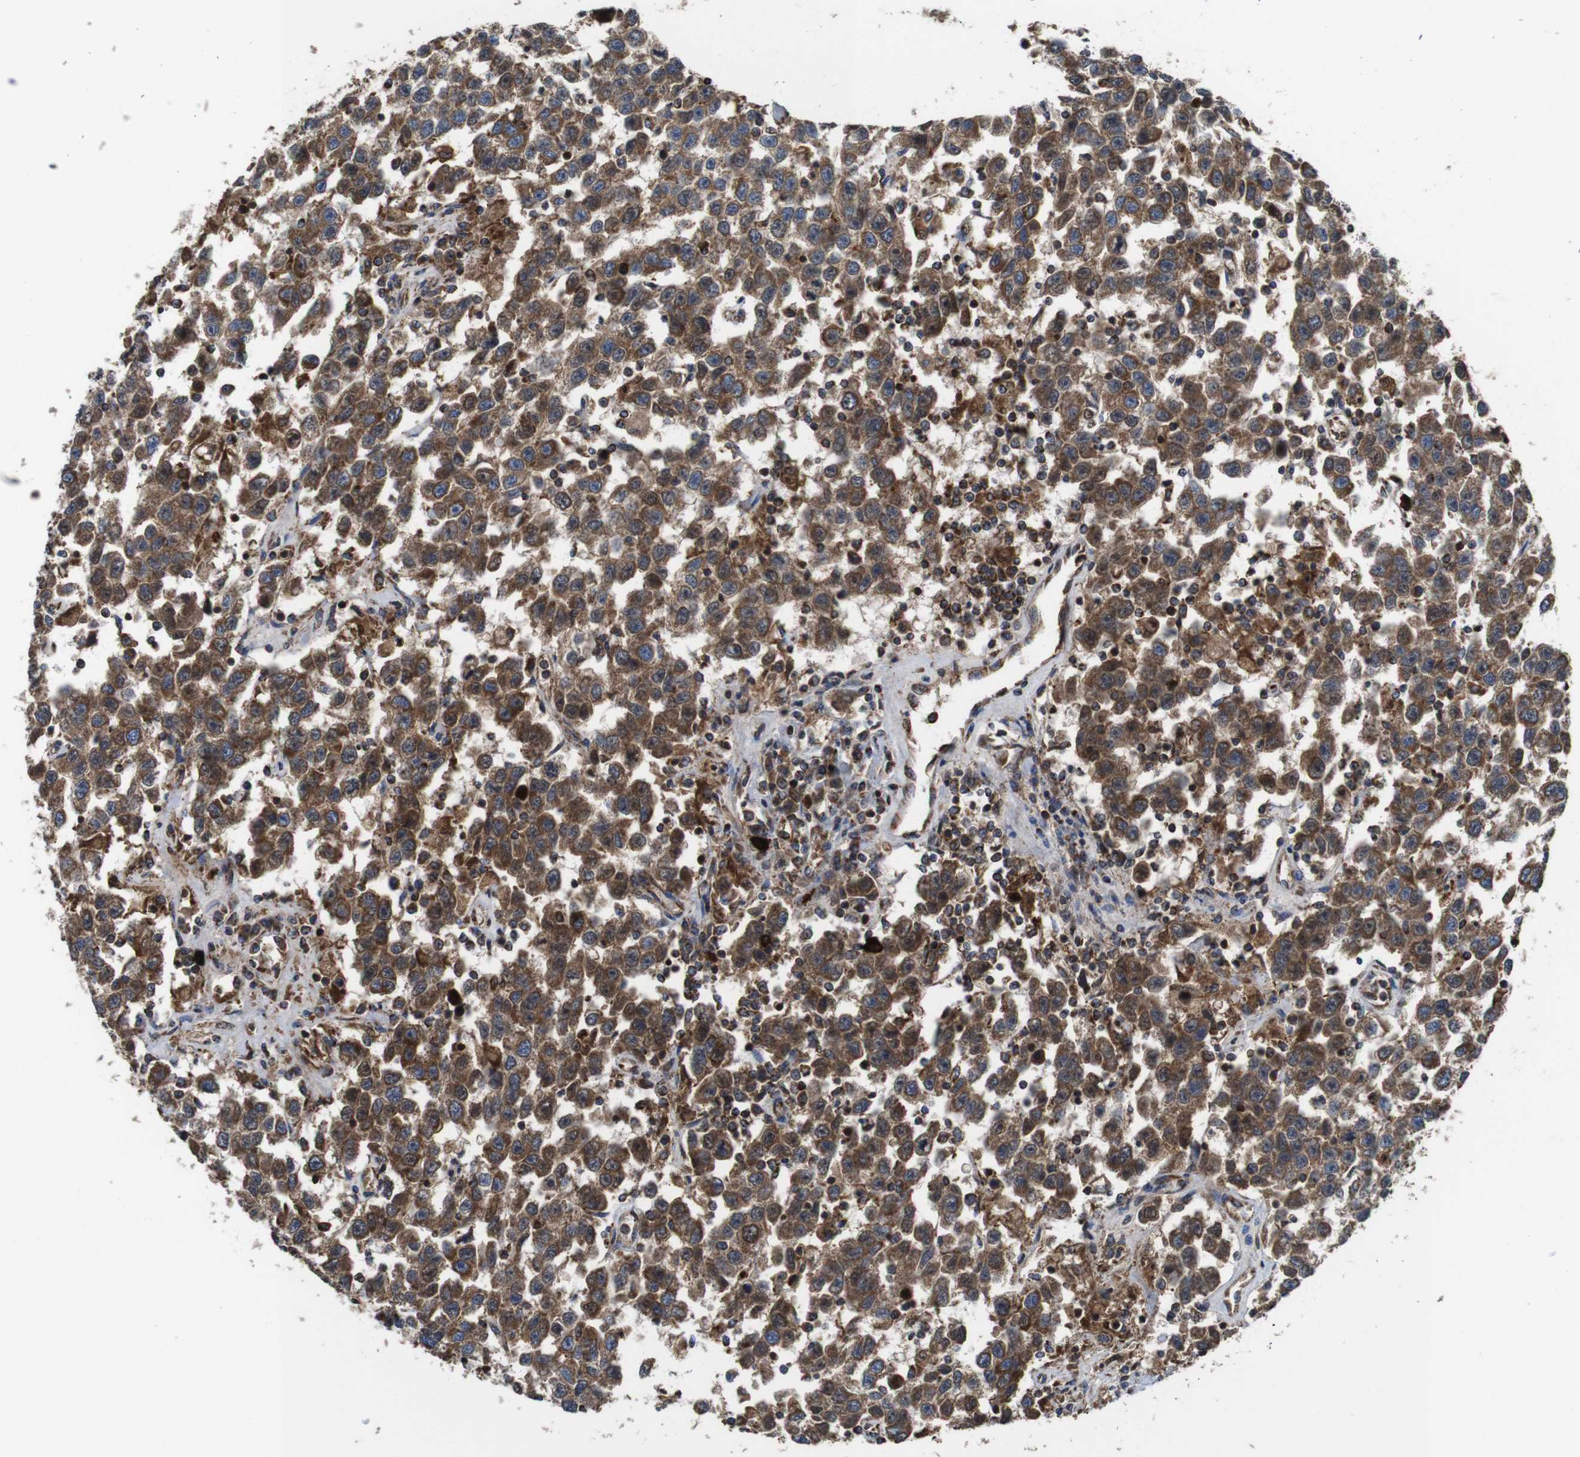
{"staining": {"intensity": "moderate", "quantity": ">75%", "location": "cytoplasmic/membranous"}, "tissue": "testis cancer", "cell_type": "Tumor cells", "image_type": "cancer", "snomed": [{"axis": "morphology", "description": "Seminoma, NOS"}, {"axis": "topography", "description": "Testis"}], "caption": "Immunohistochemistry (IHC) (DAB) staining of human testis seminoma shows moderate cytoplasmic/membranous protein expression in approximately >75% of tumor cells. Immunohistochemistry stains the protein in brown and the nuclei are stained blue.", "gene": "HK1", "patient": {"sex": "male", "age": 41}}